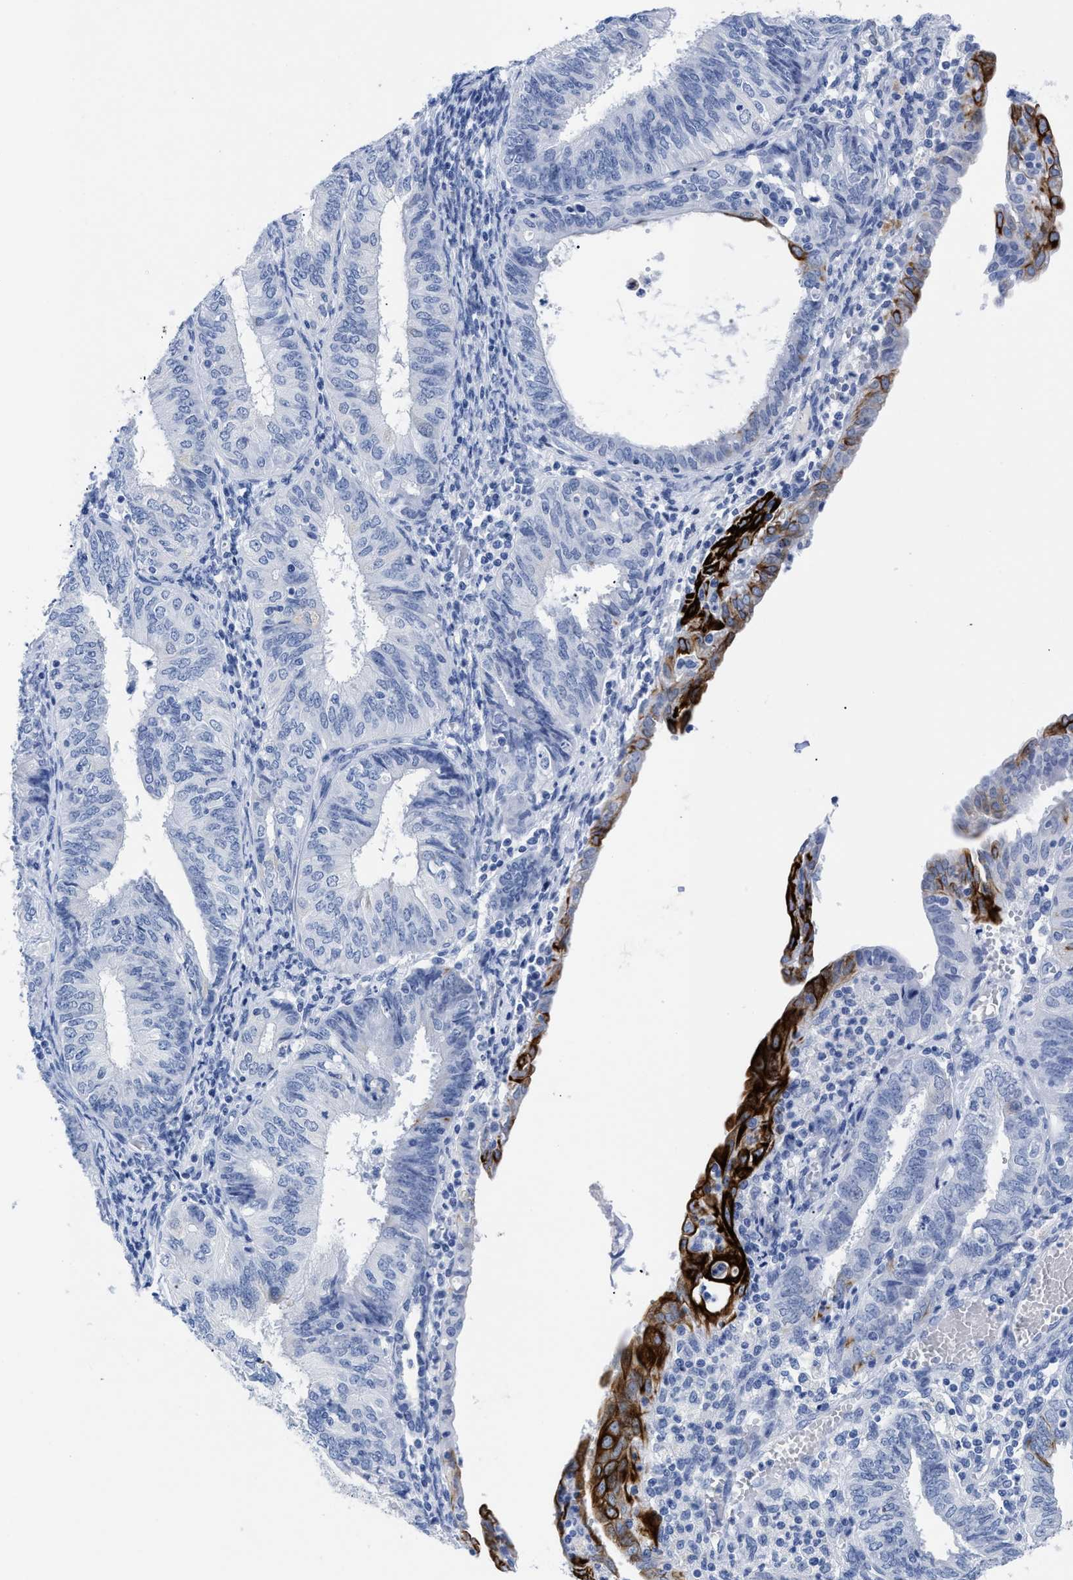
{"staining": {"intensity": "strong", "quantity": "<25%", "location": "cytoplasmic/membranous"}, "tissue": "endometrial cancer", "cell_type": "Tumor cells", "image_type": "cancer", "snomed": [{"axis": "morphology", "description": "Adenocarcinoma, NOS"}, {"axis": "topography", "description": "Endometrium"}], "caption": "Endometrial cancer (adenocarcinoma) was stained to show a protein in brown. There is medium levels of strong cytoplasmic/membranous positivity in approximately <25% of tumor cells.", "gene": "DUSP26", "patient": {"sex": "female", "age": 58}}